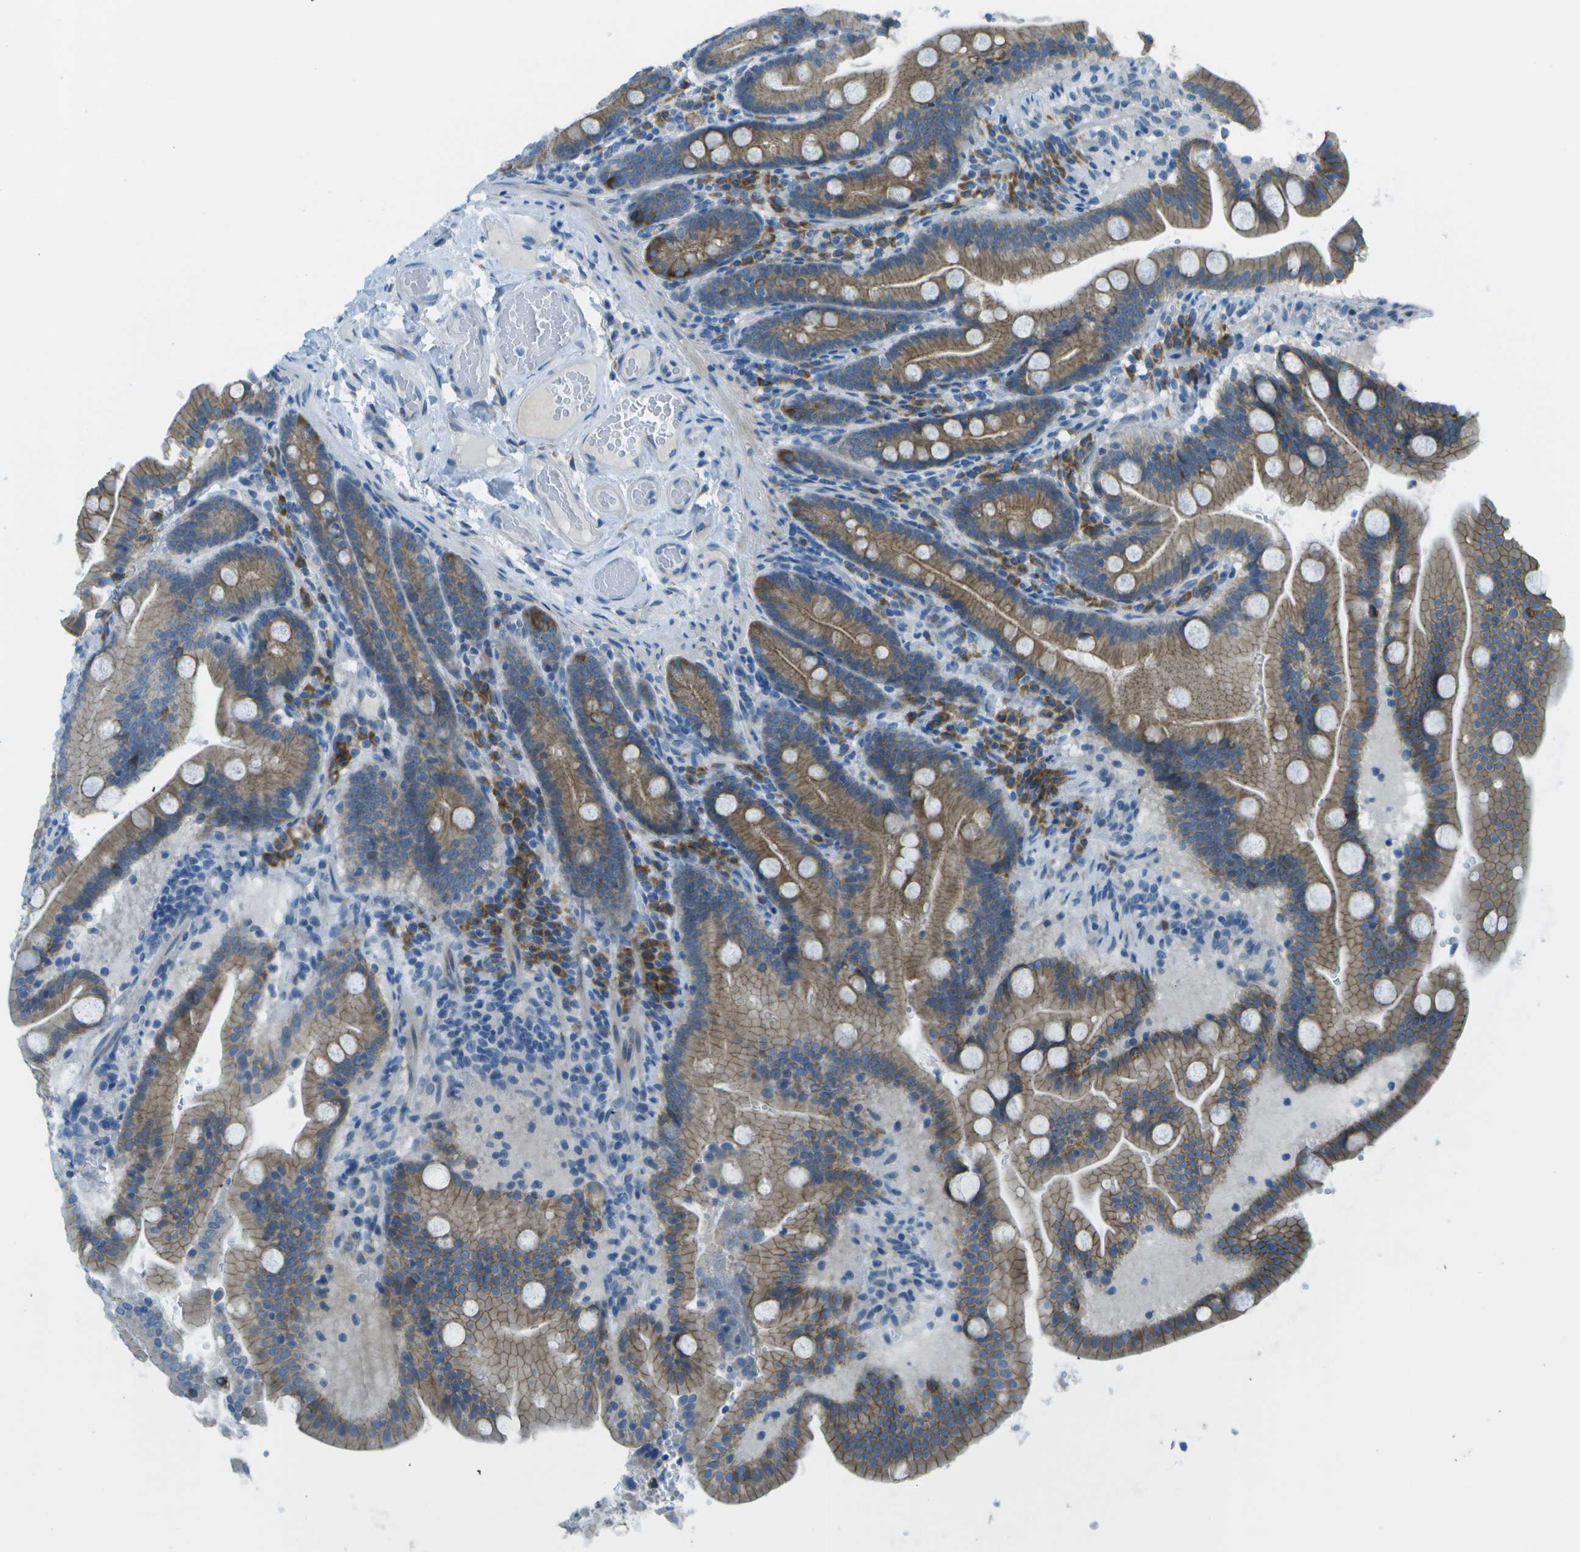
{"staining": {"intensity": "moderate", "quantity": "25%-75%", "location": "cytoplasmic/membranous"}, "tissue": "duodenum", "cell_type": "Glandular cells", "image_type": "normal", "snomed": [{"axis": "morphology", "description": "Normal tissue, NOS"}, {"axis": "topography", "description": "Duodenum"}], "caption": "Human duodenum stained for a protein (brown) demonstrates moderate cytoplasmic/membranous positive positivity in about 25%-75% of glandular cells.", "gene": "KCTD3", "patient": {"sex": "male", "age": 54}}